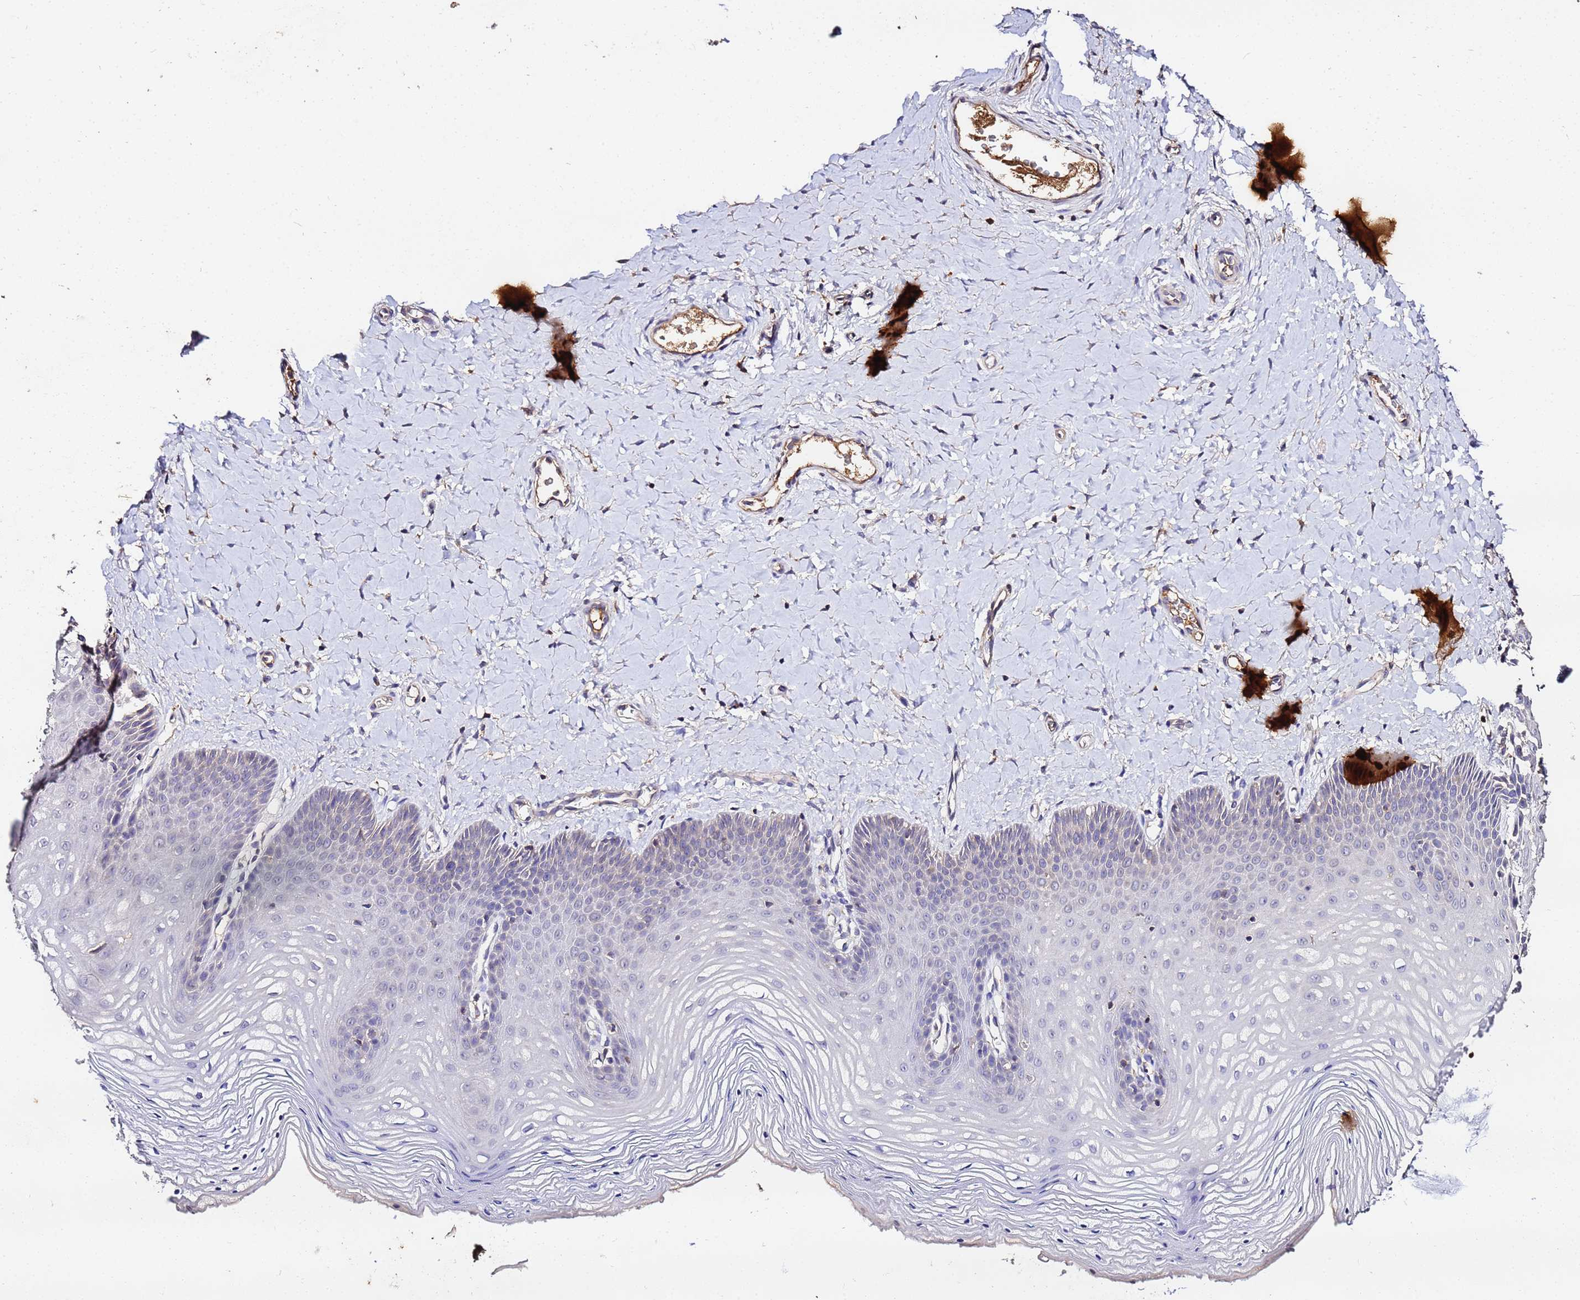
{"staining": {"intensity": "negative", "quantity": "none", "location": "none"}, "tissue": "vagina", "cell_type": "Squamous epithelial cells", "image_type": "normal", "snomed": [{"axis": "morphology", "description": "Normal tissue, NOS"}, {"axis": "topography", "description": "Vagina"}], "caption": "Immunohistochemistry (IHC) micrograph of normal vagina stained for a protein (brown), which displays no expression in squamous epithelial cells.", "gene": "MTERF1", "patient": {"sex": "female", "age": 65}}